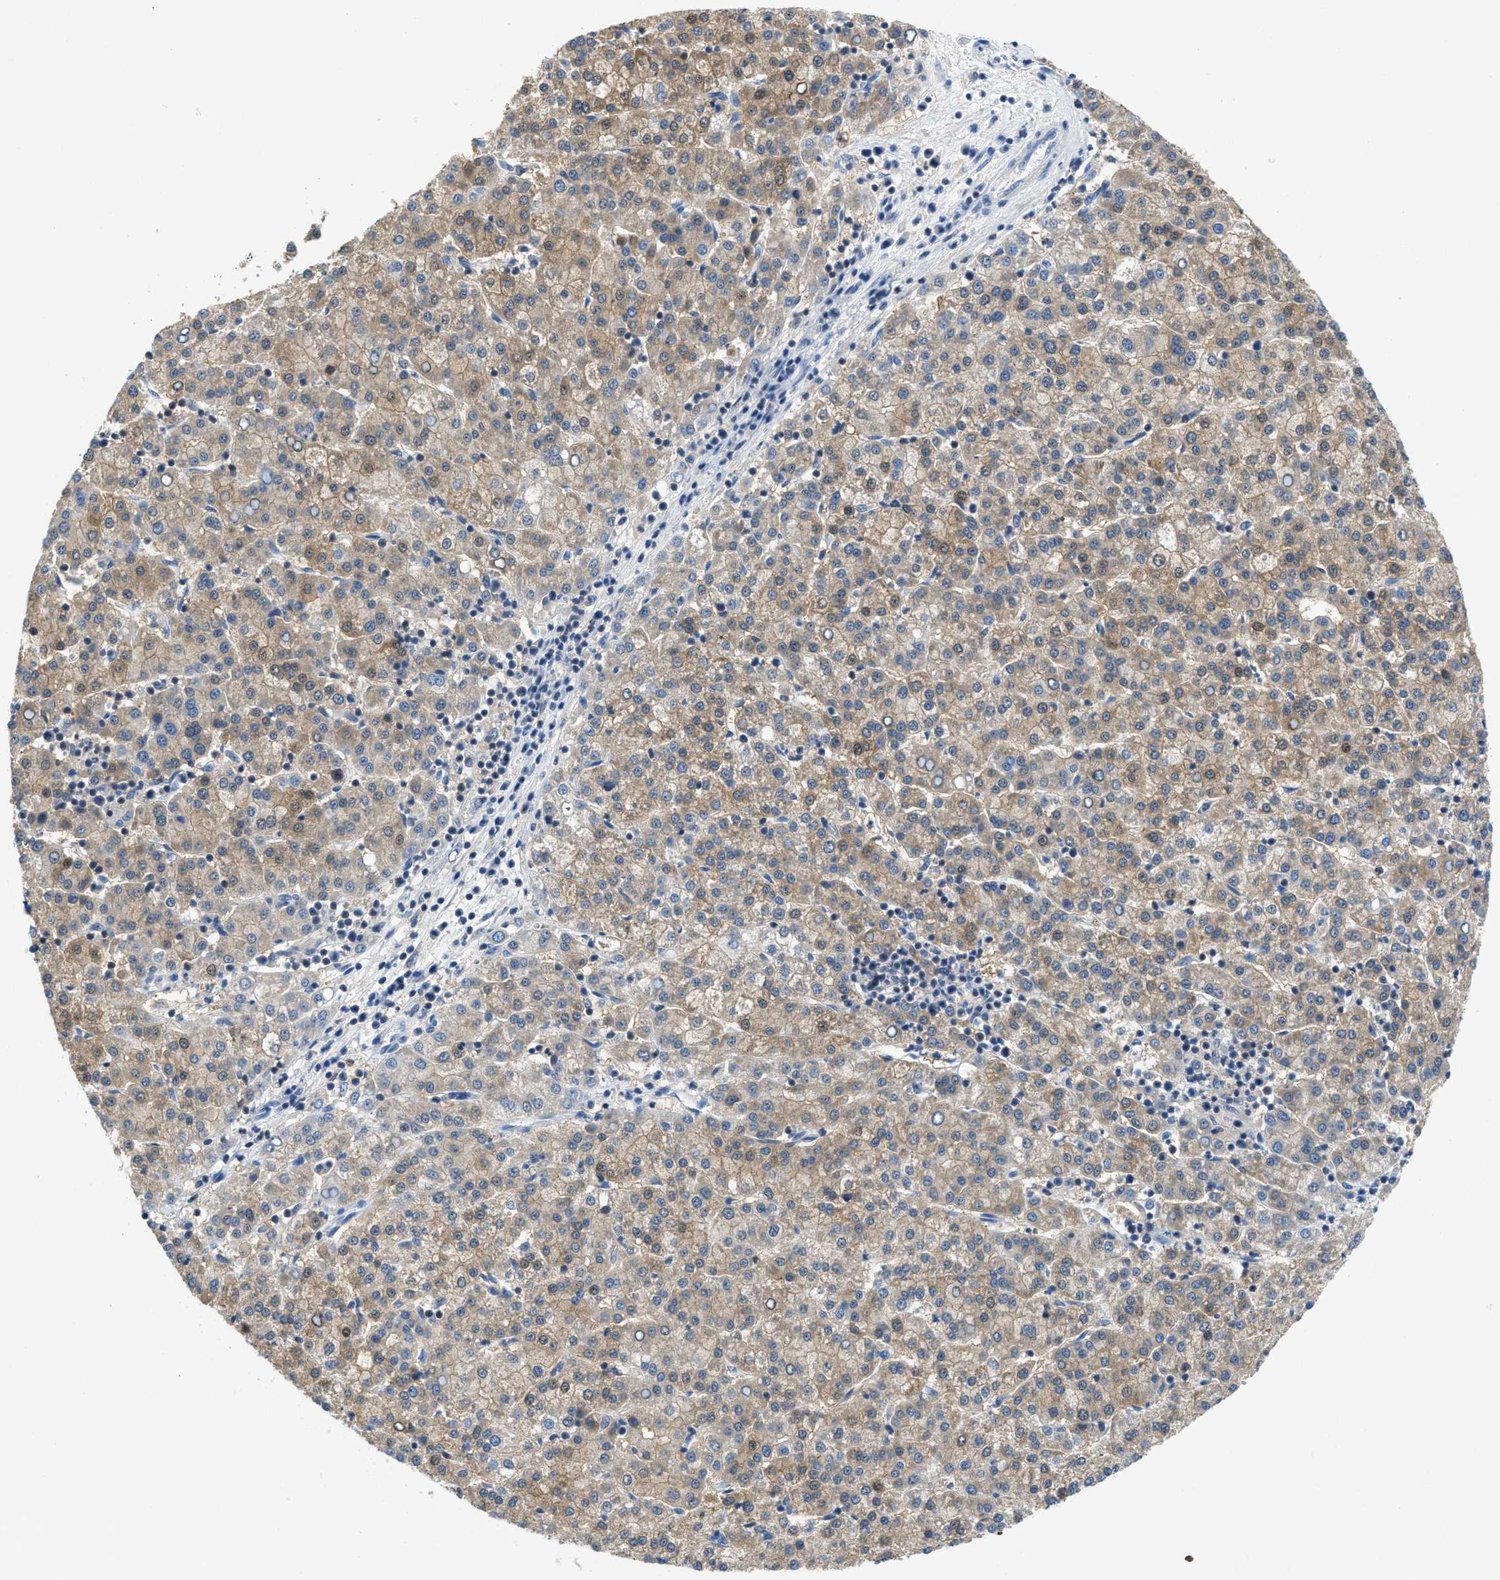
{"staining": {"intensity": "weak", "quantity": ">75%", "location": "cytoplasmic/membranous"}, "tissue": "liver cancer", "cell_type": "Tumor cells", "image_type": "cancer", "snomed": [{"axis": "morphology", "description": "Carcinoma, Hepatocellular, NOS"}, {"axis": "topography", "description": "Liver"}], "caption": "Immunohistochemistry (IHC) image of neoplastic tissue: human liver hepatocellular carcinoma stained using IHC demonstrates low levels of weak protein expression localized specifically in the cytoplasmic/membranous of tumor cells, appearing as a cytoplasmic/membranous brown color.", "gene": "FAM151A", "patient": {"sex": "female", "age": 58}}